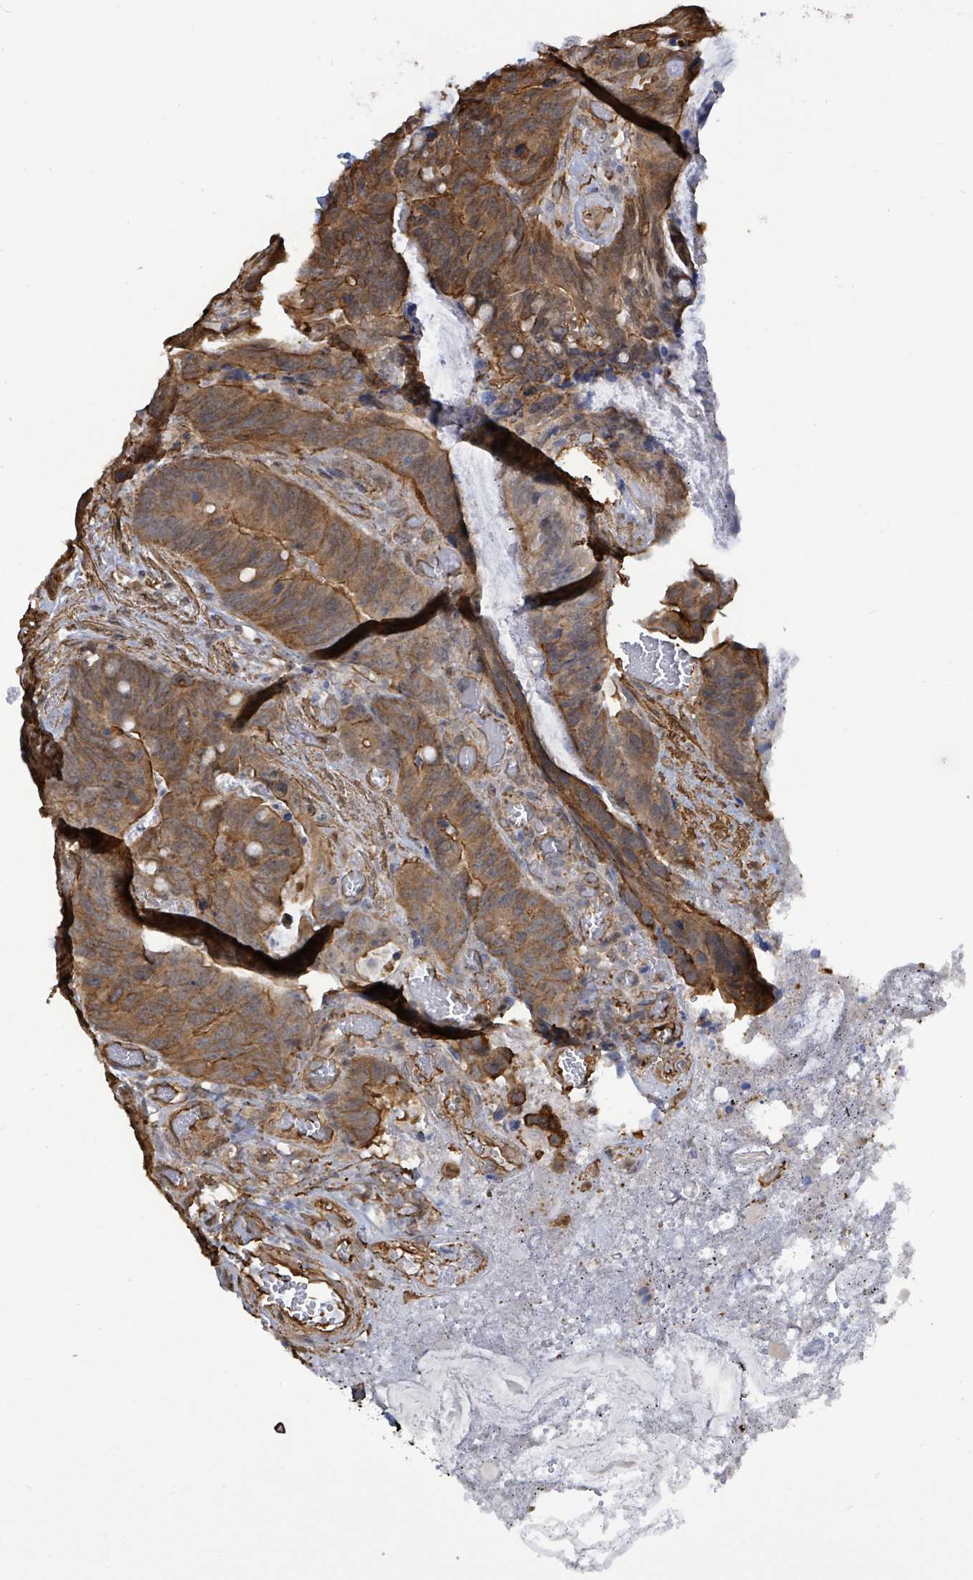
{"staining": {"intensity": "moderate", "quantity": ">75%", "location": "cytoplasmic/membranous"}, "tissue": "colorectal cancer", "cell_type": "Tumor cells", "image_type": "cancer", "snomed": [{"axis": "morphology", "description": "Adenocarcinoma, NOS"}, {"axis": "topography", "description": "Colon"}], "caption": "Immunohistochemical staining of colorectal cancer demonstrates moderate cytoplasmic/membranous protein positivity in about >75% of tumor cells. The staining is performed using DAB (3,3'-diaminobenzidine) brown chromogen to label protein expression. The nuclei are counter-stained blue using hematoxylin.", "gene": "PRKRIP1", "patient": {"sex": "female", "age": 82}}